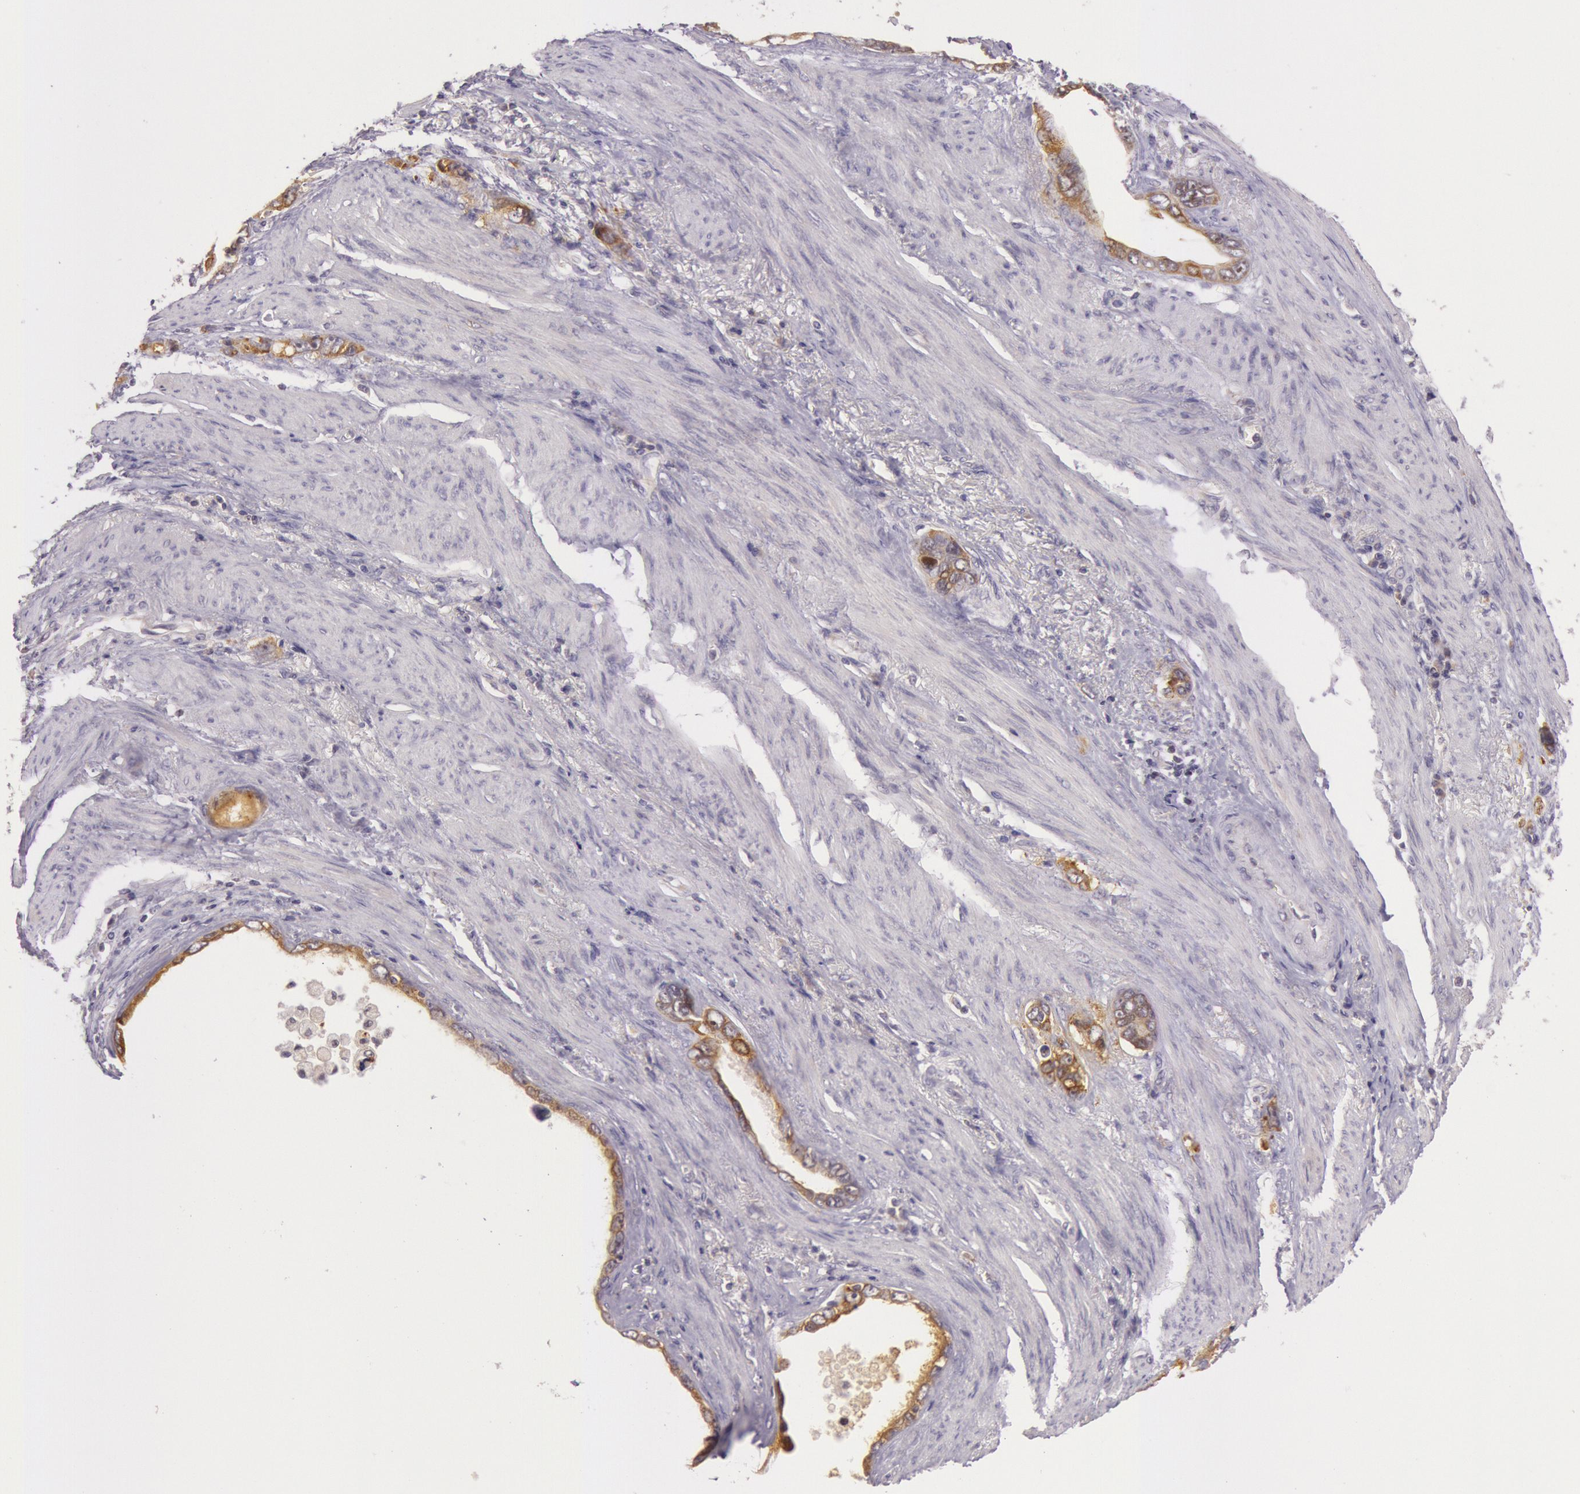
{"staining": {"intensity": "moderate", "quantity": ">75%", "location": "cytoplasmic/membranous"}, "tissue": "stomach cancer", "cell_type": "Tumor cells", "image_type": "cancer", "snomed": [{"axis": "morphology", "description": "Adenocarcinoma, NOS"}, {"axis": "topography", "description": "Stomach"}], "caption": "IHC image of human stomach adenocarcinoma stained for a protein (brown), which exhibits medium levels of moderate cytoplasmic/membranous positivity in about >75% of tumor cells.", "gene": "CDK16", "patient": {"sex": "male", "age": 78}}